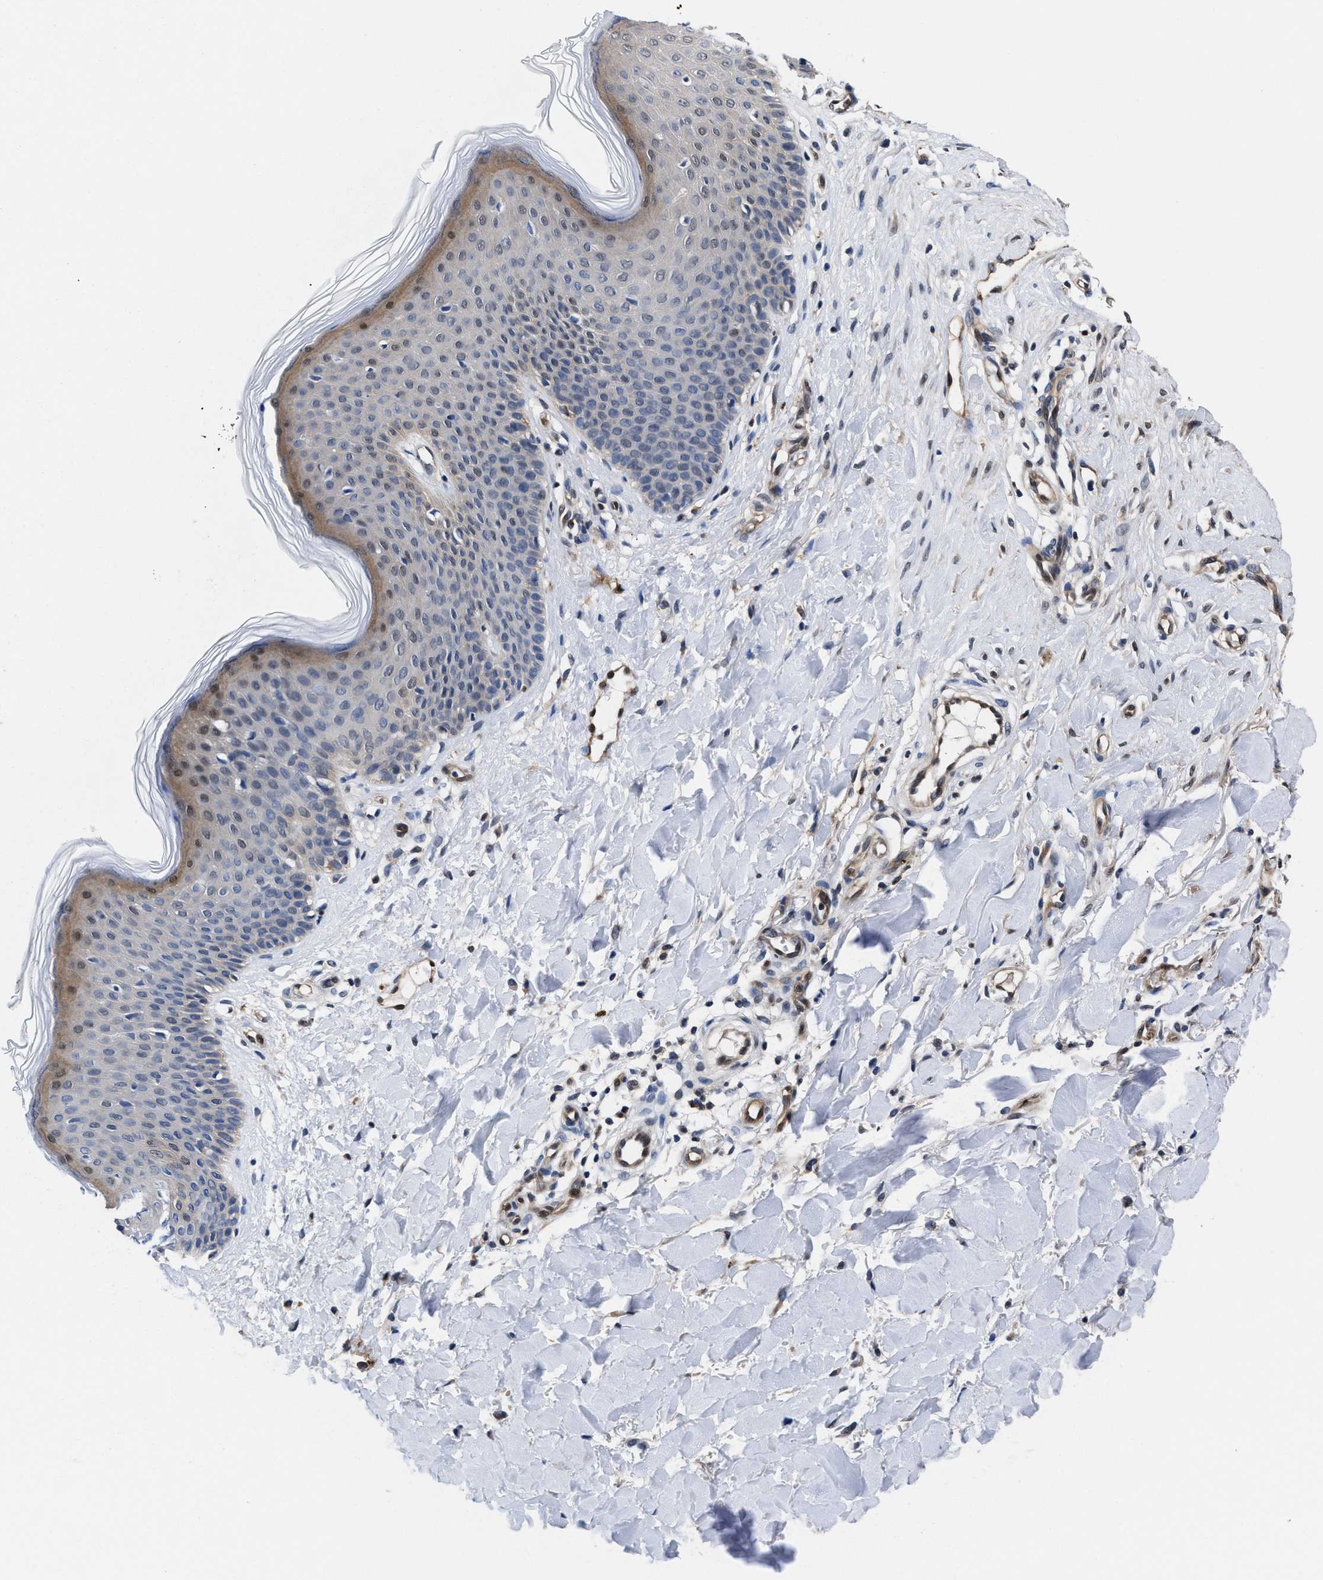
{"staining": {"intensity": "weak", "quantity": ">75%", "location": "cytoplasmic/membranous"}, "tissue": "skin", "cell_type": "Fibroblasts", "image_type": "normal", "snomed": [{"axis": "morphology", "description": "Normal tissue, NOS"}, {"axis": "topography", "description": "Skin"}], "caption": "Immunohistochemical staining of normal human skin displays >75% levels of weak cytoplasmic/membranous protein staining in about >75% of fibroblasts.", "gene": "ACLY", "patient": {"sex": "male", "age": 41}}